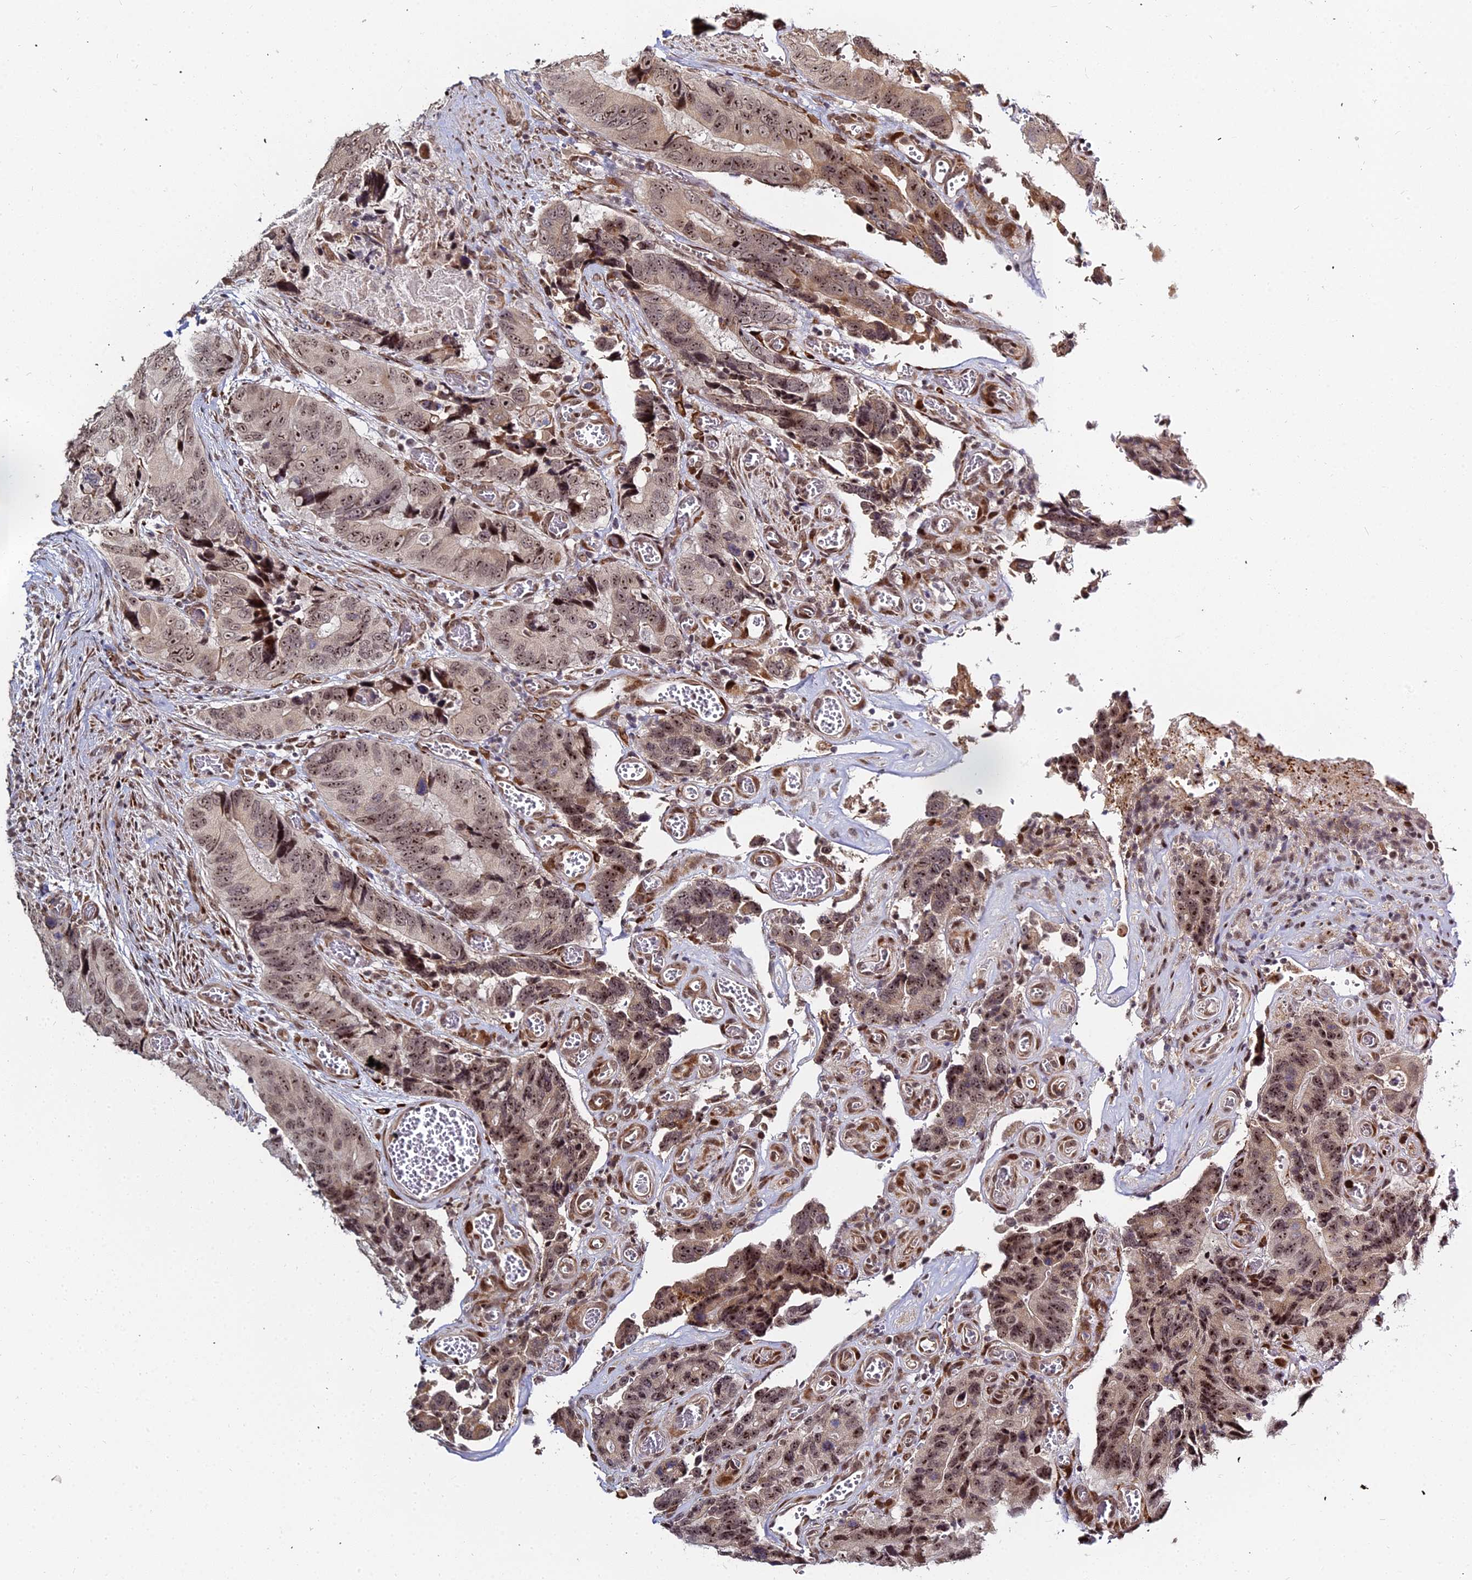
{"staining": {"intensity": "moderate", "quantity": ">75%", "location": "nuclear"}, "tissue": "colorectal cancer", "cell_type": "Tumor cells", "image_type": "cancer", "snomed": [{"axis": "morphology", "description": "Adenocarcinoma, NOS"}, {"axis": "topography", "description": "Colon"}], "caption": "DAB (3,3'-diaminobenzidine) immunohistochemical staining of human colorectal cancer (adenocarcinoma) shows moderate nuclear protein staining in approximately >75% of tumor cells.", "gene": "ABCA2", "patient": {"sex": "male", "age": 84}}